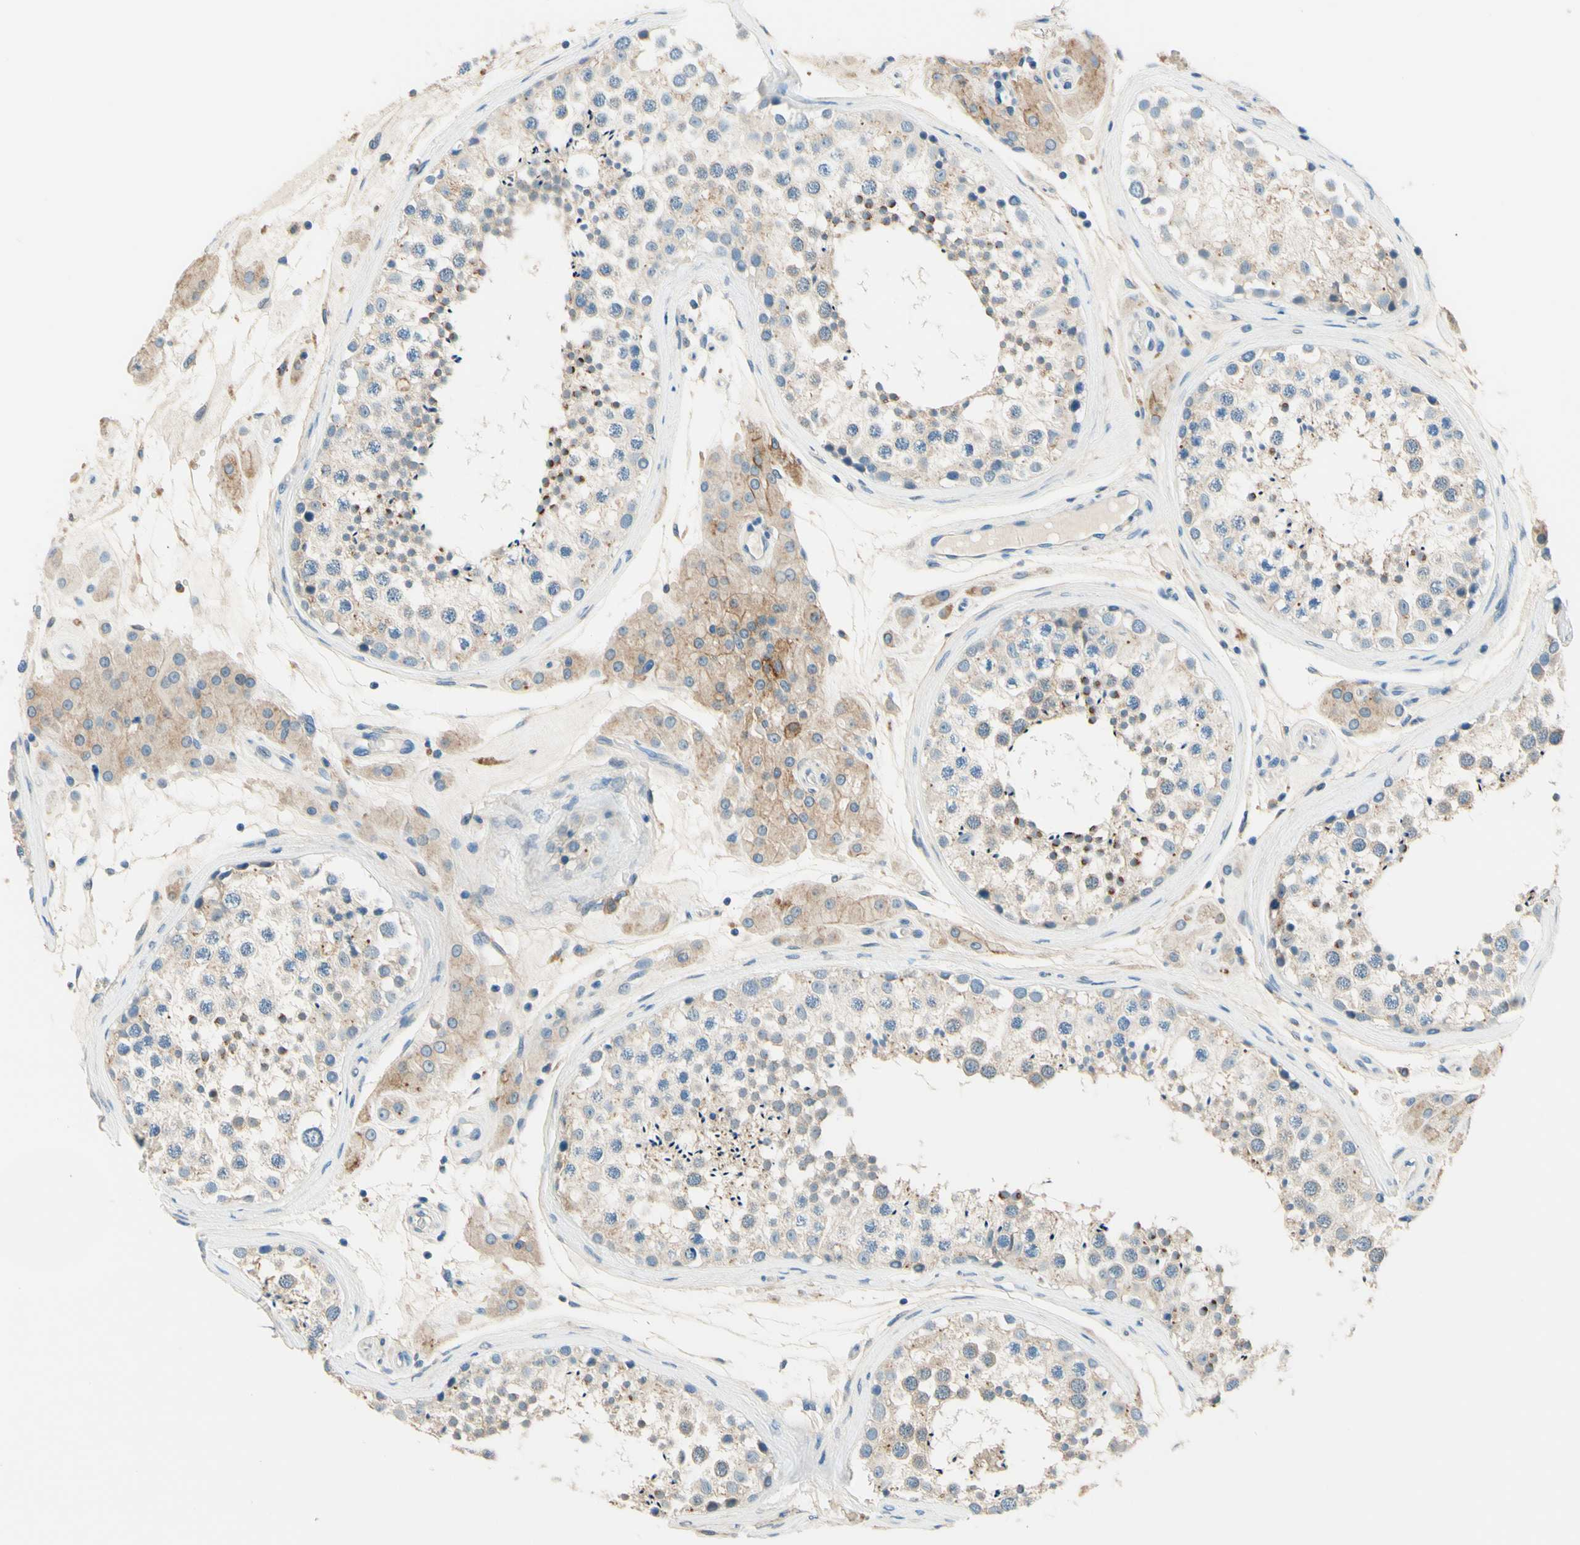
{"staining": {"intensity": "strong", "quantity": "<25%", "location": "cytoplasmic/membranous,nuclear"}, "tissue": "testis", "cell_type": "Cells in seminiferous ducts", "image_type": "normal", "snomed": [{"axis": "morphology", "description": "Normal tissue, NOS"}, {"axis": "topography", "description": "Testis"}], "caption": "Immunohistochemistry of unremarkable human testis shows medium levels of strong cytoplasmic/membranous,nuclear positivity in approximately <25% of cells in seminiferous ducts. The staining was performed using DAB (3,3'-diaminobenzidine), with brown indicating positive protein expression. Nuclei are stained blue with hematoxylin.", "gene": "SIGLEC9", "patient": {"sex": "male", "age": 46}}